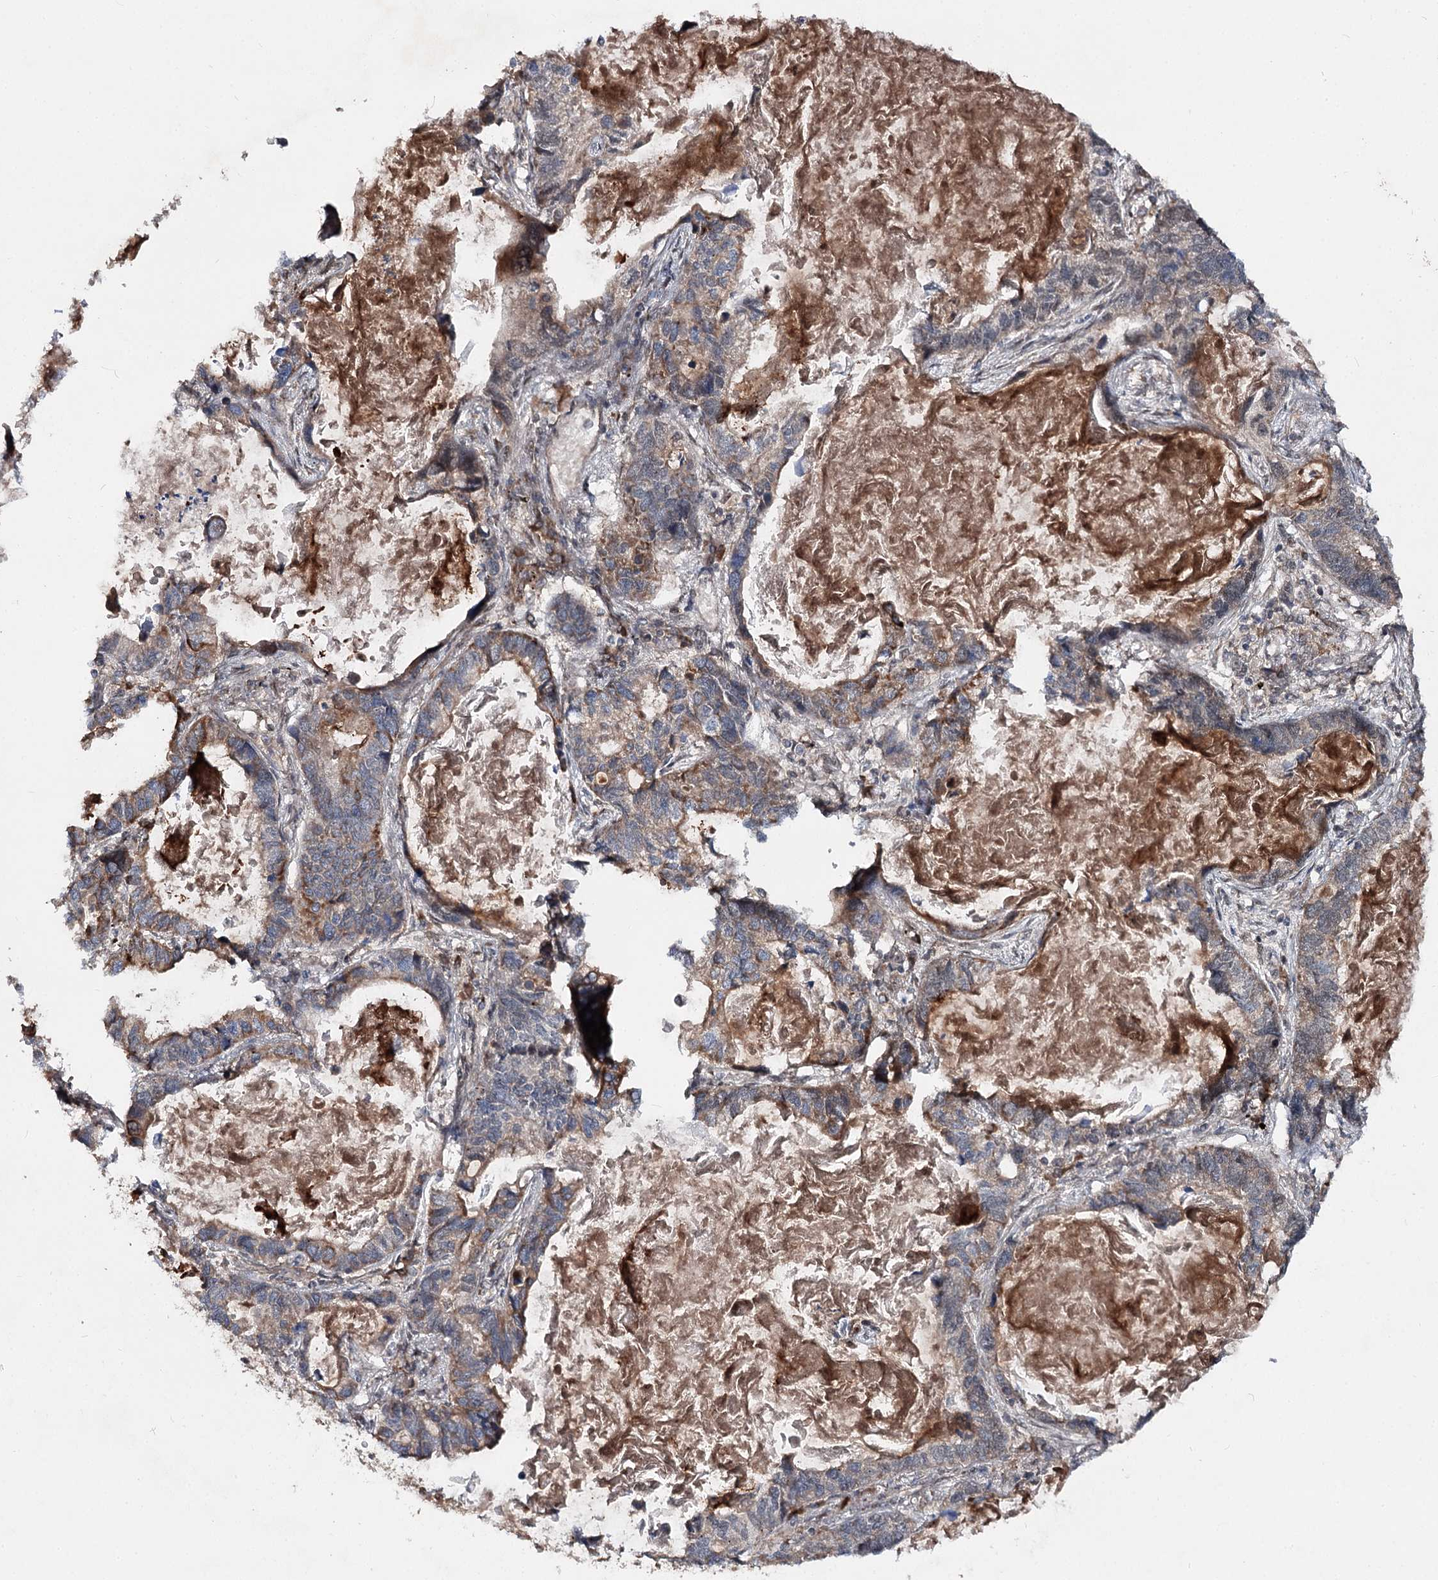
{"staining": {"intensity": "moderate", "quantity": "<25%", "location": "cytoplasmic/membranous"}, "tissue": "lung cancer", "cell_type": "Tumor cells", "image_type": "cancer", "snomed": [{"axis": "morphology", "description": "Adenocarcinoma, NOS"}, {"axis": "topography", "description": "Lung"}], "caption": "IHC histopathology image of human adenocarcinoma (lung) stained for a protein (brown), which exhibits low levels of moderate cytoplasmic/membranous staining in about <25% of tumor cells.", "gene": "MSANTD2", "patient": {"sex": "male", "age": 67}}